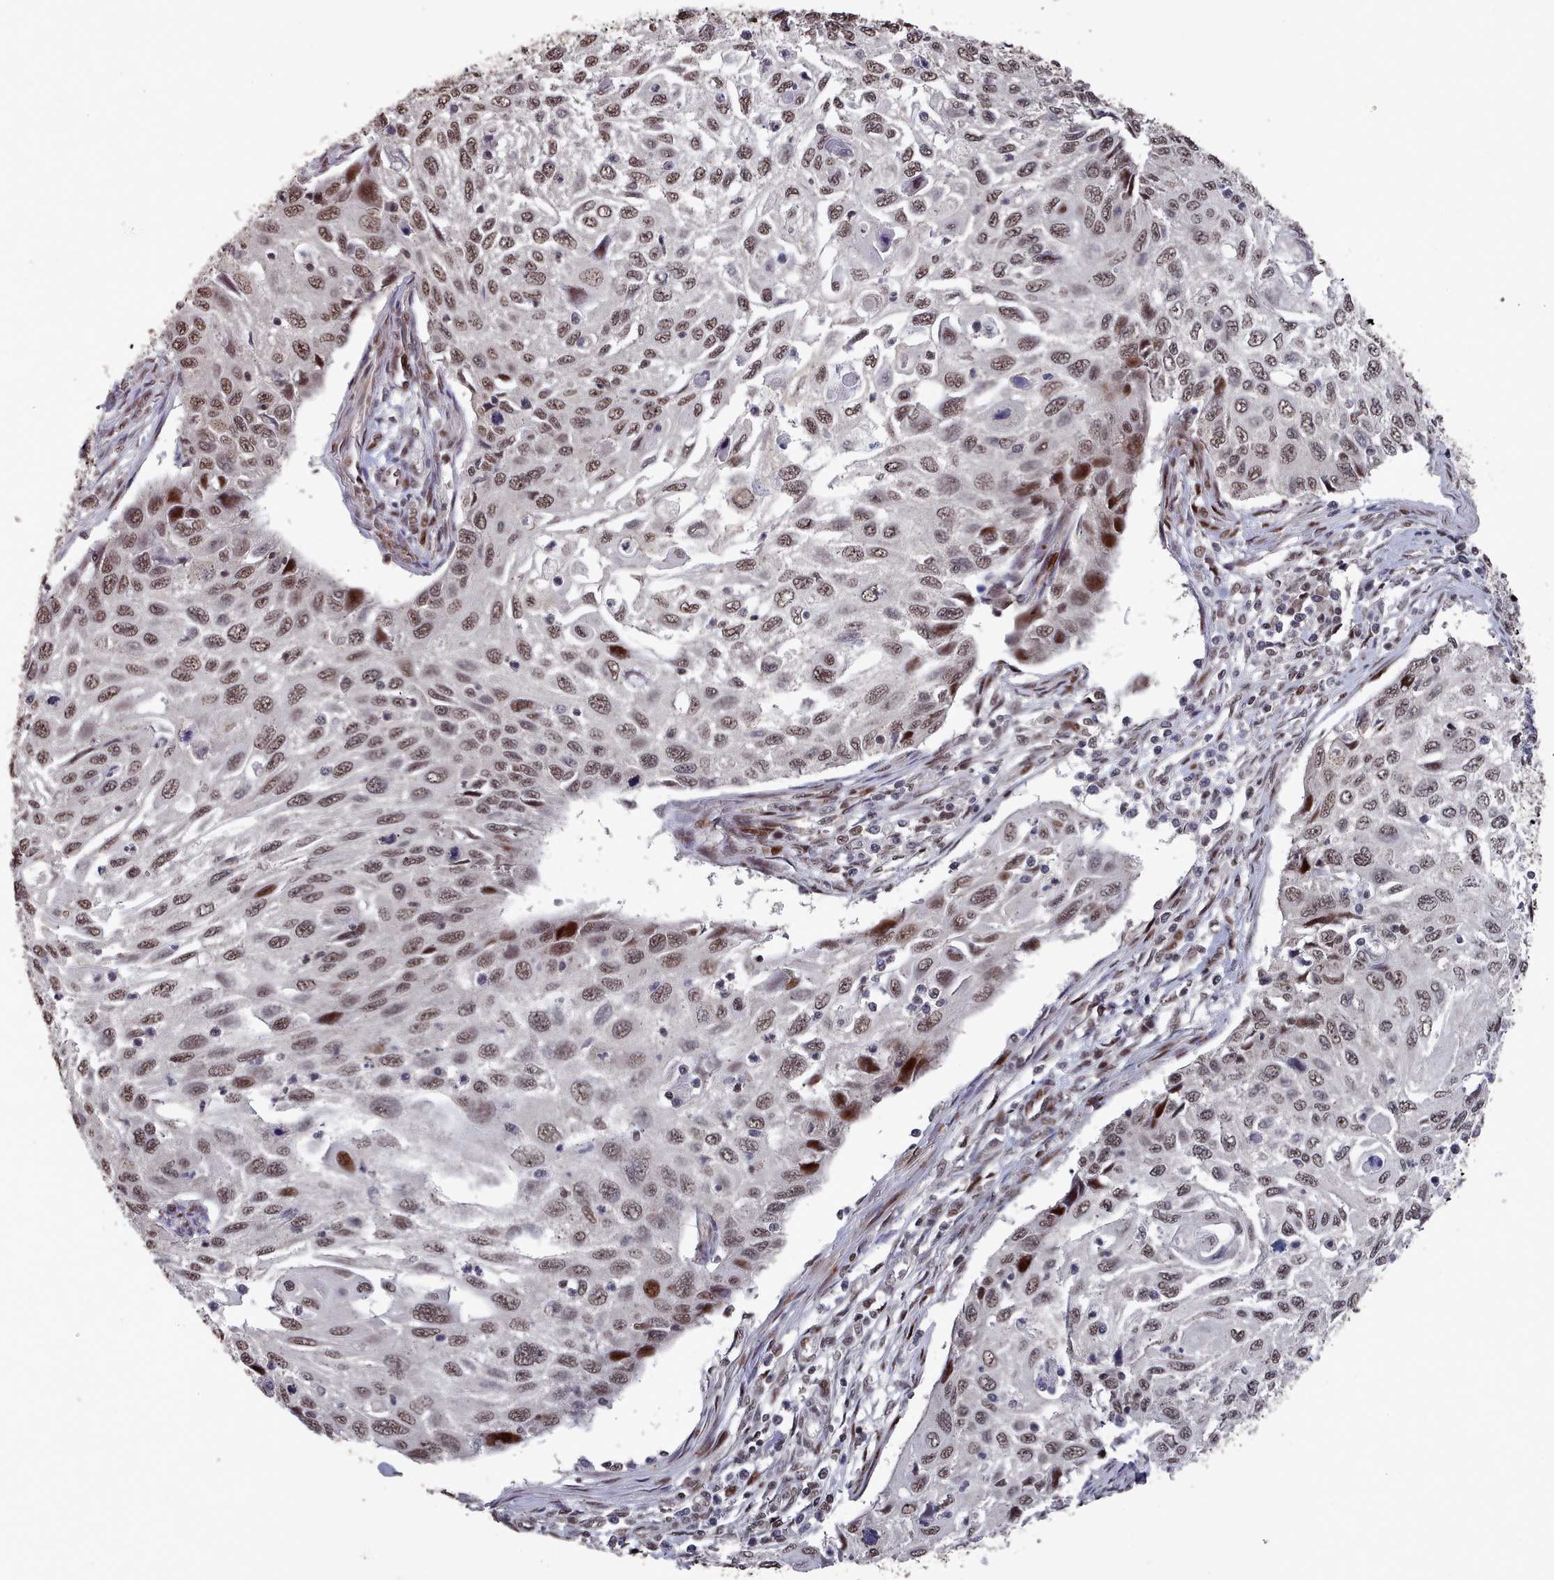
{"staining": {"intensity": "moderate", "quantity": ">75%", "location": "nuclear"}, "tissue": "cervical cancer", "cell_type": "Tumor cells", "image_type": "cancer", "snomed": [{"axis": "morphology", "description": "Squamous cell carcinoma, NOS"}, {"axis": "topography", "description": "Cervix"}], "caption": "IHC micrograph of neoplastic tissue: cervical cancer stained using immunohistochemistry shows medium levels of moderate protein expression localized specifically in the nuclear of tumor cells, appearing as a nuclear brown color.", "gene": "PNRC2", "patient": {"sex": "female", "age": 70}}